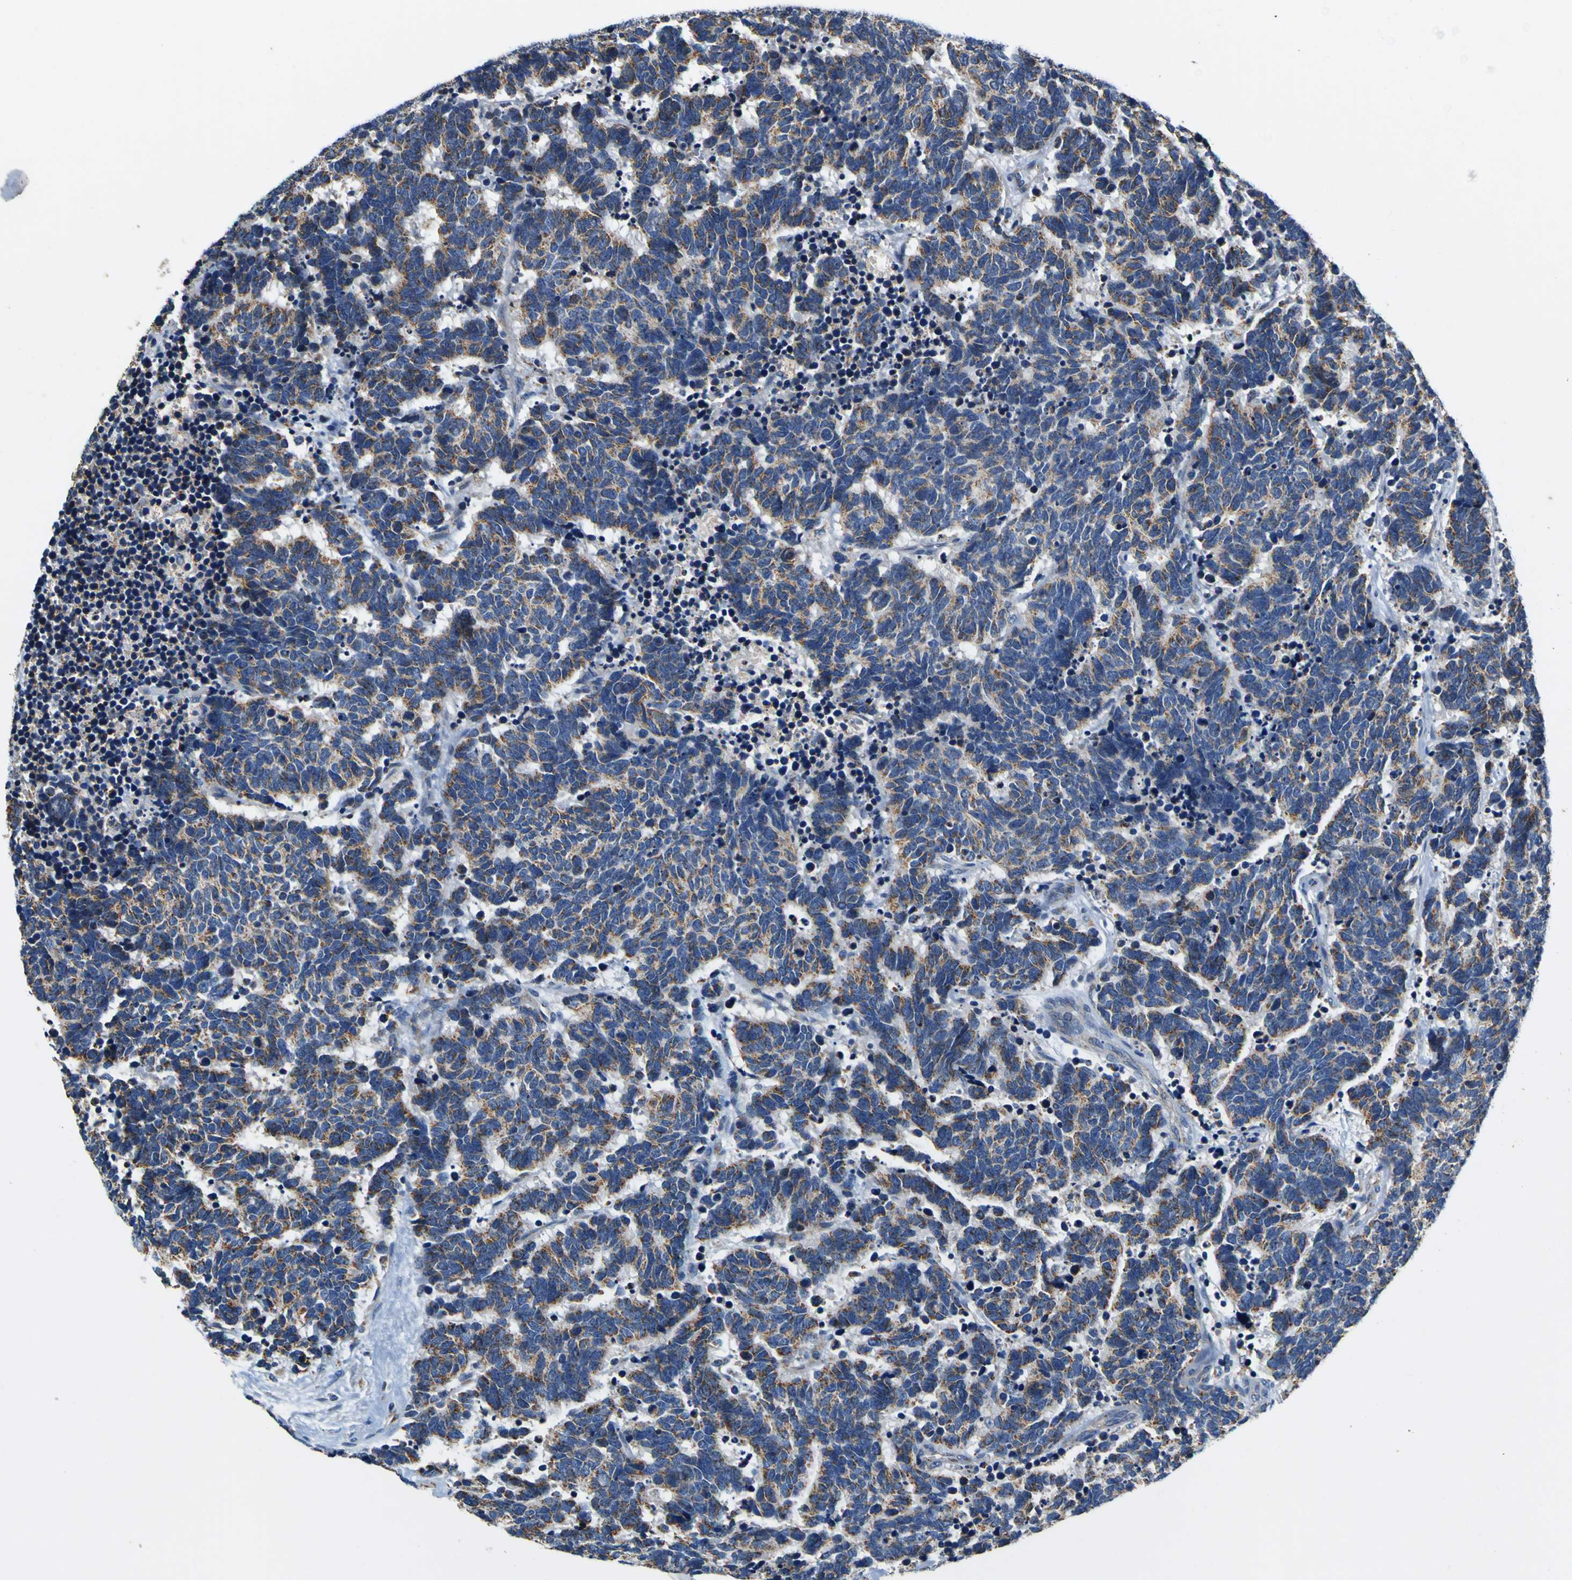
{"staining": {"intensity": "weak", "quantity": ">75%", "location": "cytoplasmic/membranous"}, "tissue": "carcinoid", "cell_type": "Tumor cells", "image_type": "cancer", "snomed": [{"axis": "morphology", "description": "Carcinoma, NOS"}, {"axis": "morphology", "description": "Carcinoid, malignant, NOS"}, {"axis": "topography", "description": "Urinary bladder"}], "caption": "Malignant carcinoid stained for a protein (brown) reveals weak cytoplasmic/membranous positive expression in about >75% of tumor cells.", "gene": "LRP4", "patient": {"sex": "male", "age": 57}}